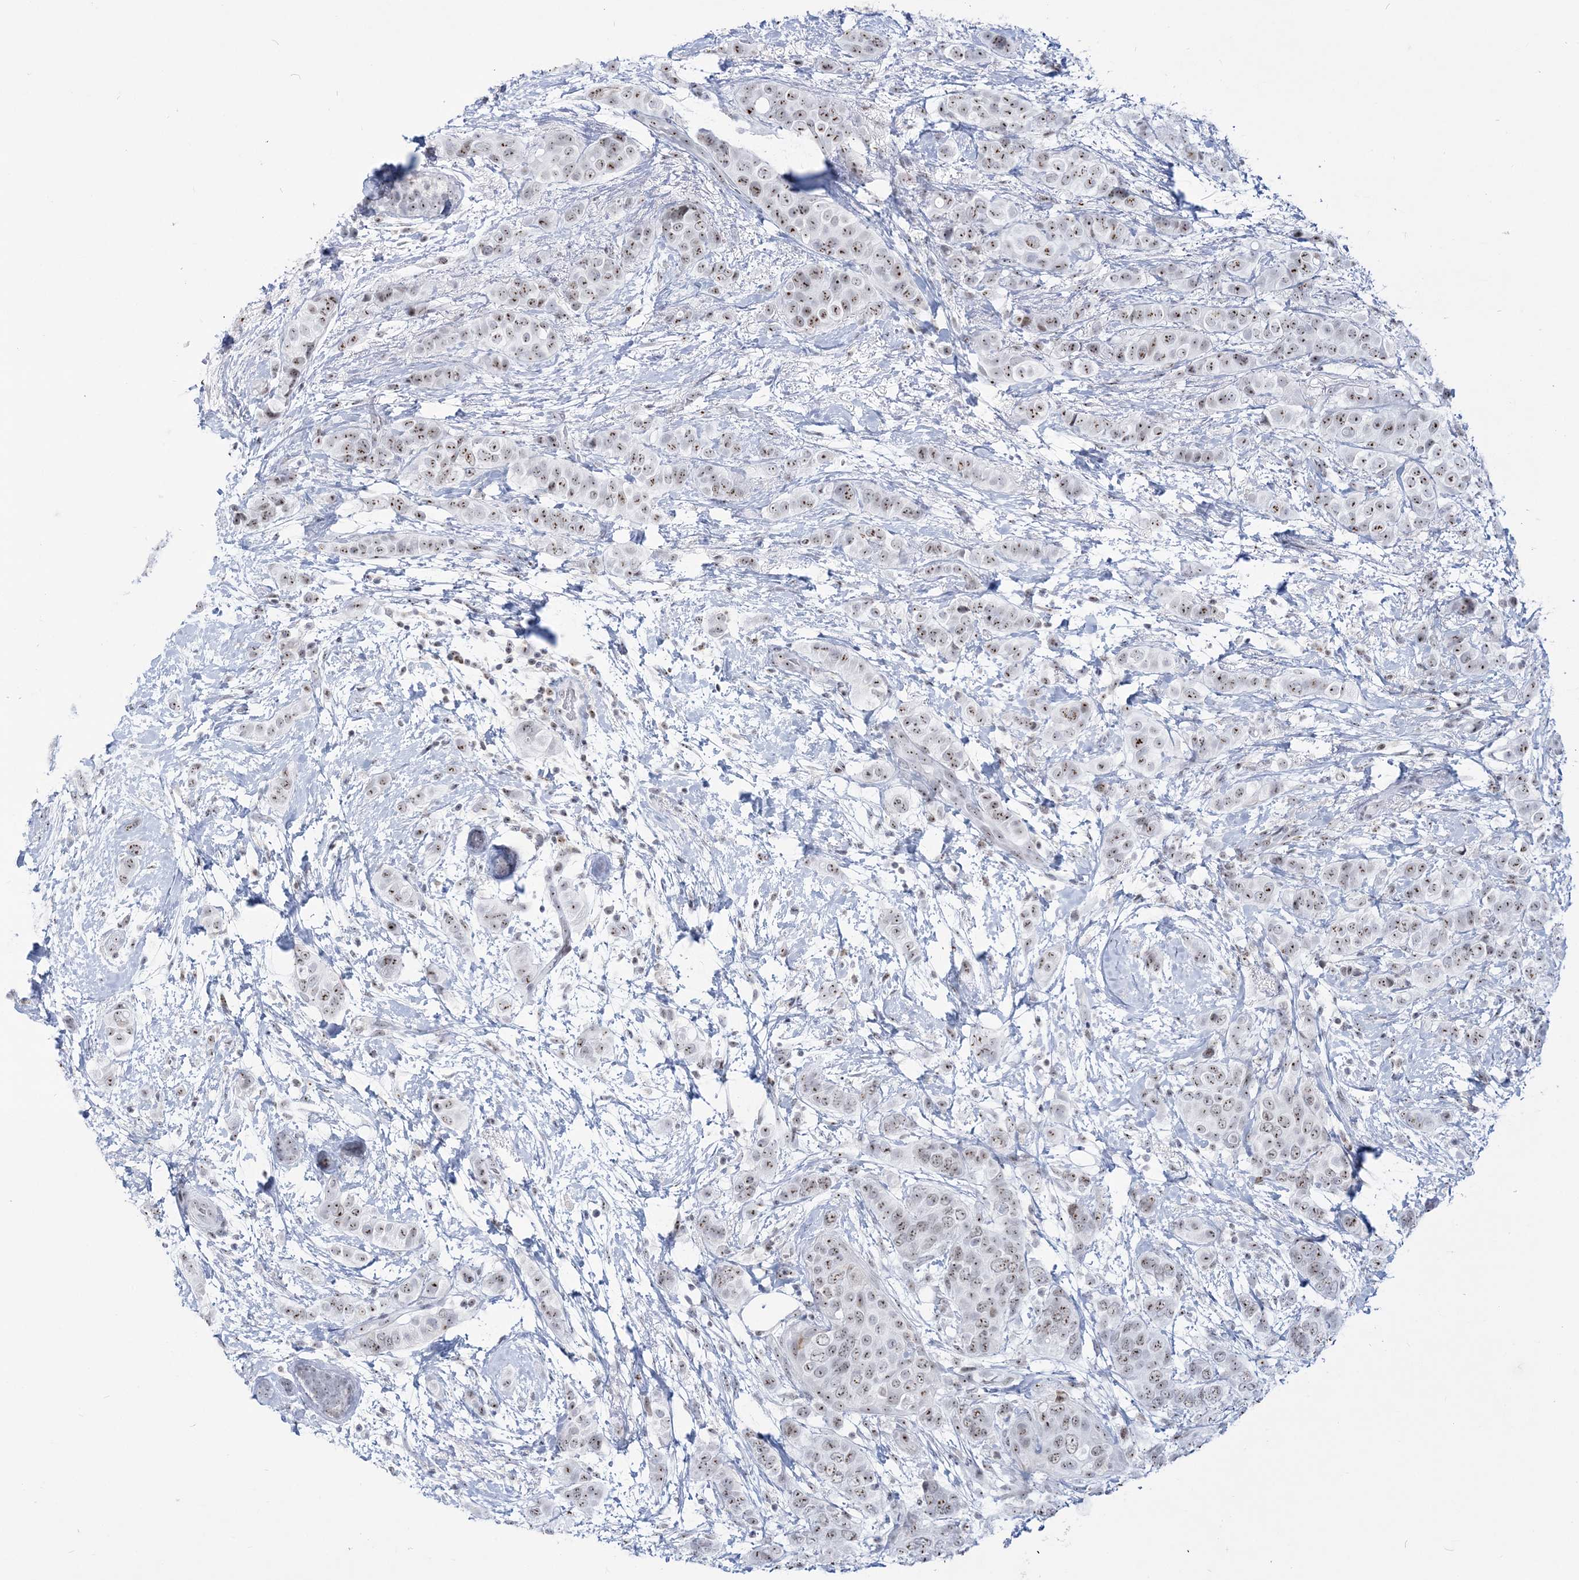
{"staining": {"intensity": "strong", "quantity": ">75%", "location": "nuclear"}, "tissue": "breast cancer", "cell_type": "Tumor cells", "image_type": "cancer", "snomed": [{"axis": "morphology", "description": "Lobular carcinoma"}, {"axis": "topography", "description": "Breast"}], "caption": "This micrograph exhibits immunohistochemistry staining of human breast cancer (lobular carcinoma), with high strong nuclear staining in approximately >75% of tumor cells.", "gene": "DDX21", "patient": {"sex": "female", "age": 51}}